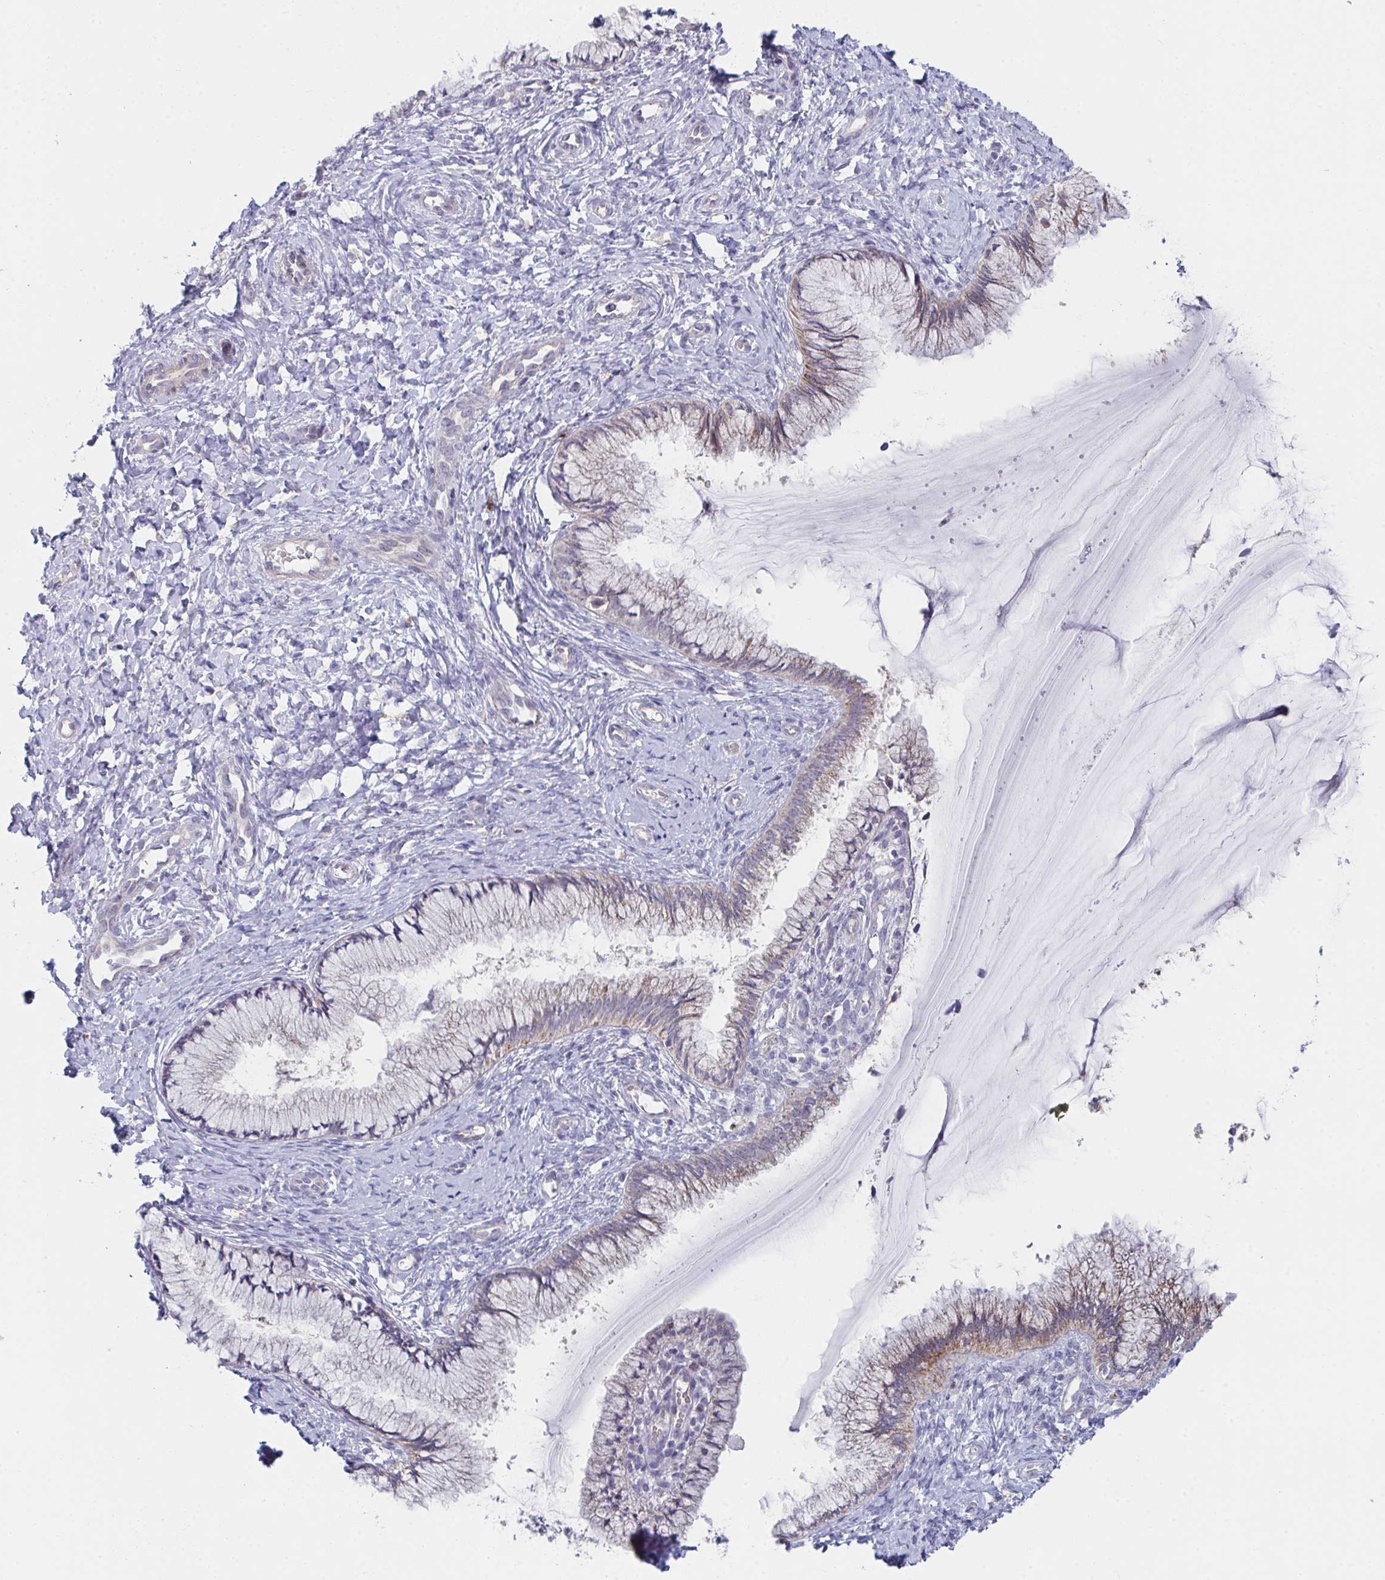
{"staining": {"intensity": "weak", "quantity": "<25%", "location": "cytoplasmic/membranous"}, "tissue": "cervix", "cell_type": "Glandular cells", "image_type": "normal", "snomed": [{"axis": "morphology", "description": "Normal tissue, NOS"}, {"axis": "topography", "description": "Cervix"}], "caption": "Immunohistochemical staining of unremarkable cervix displays no significant positivity in glandular cells.", "gene": "VWDE", "patient": {"sex": "female", "age": 37}}